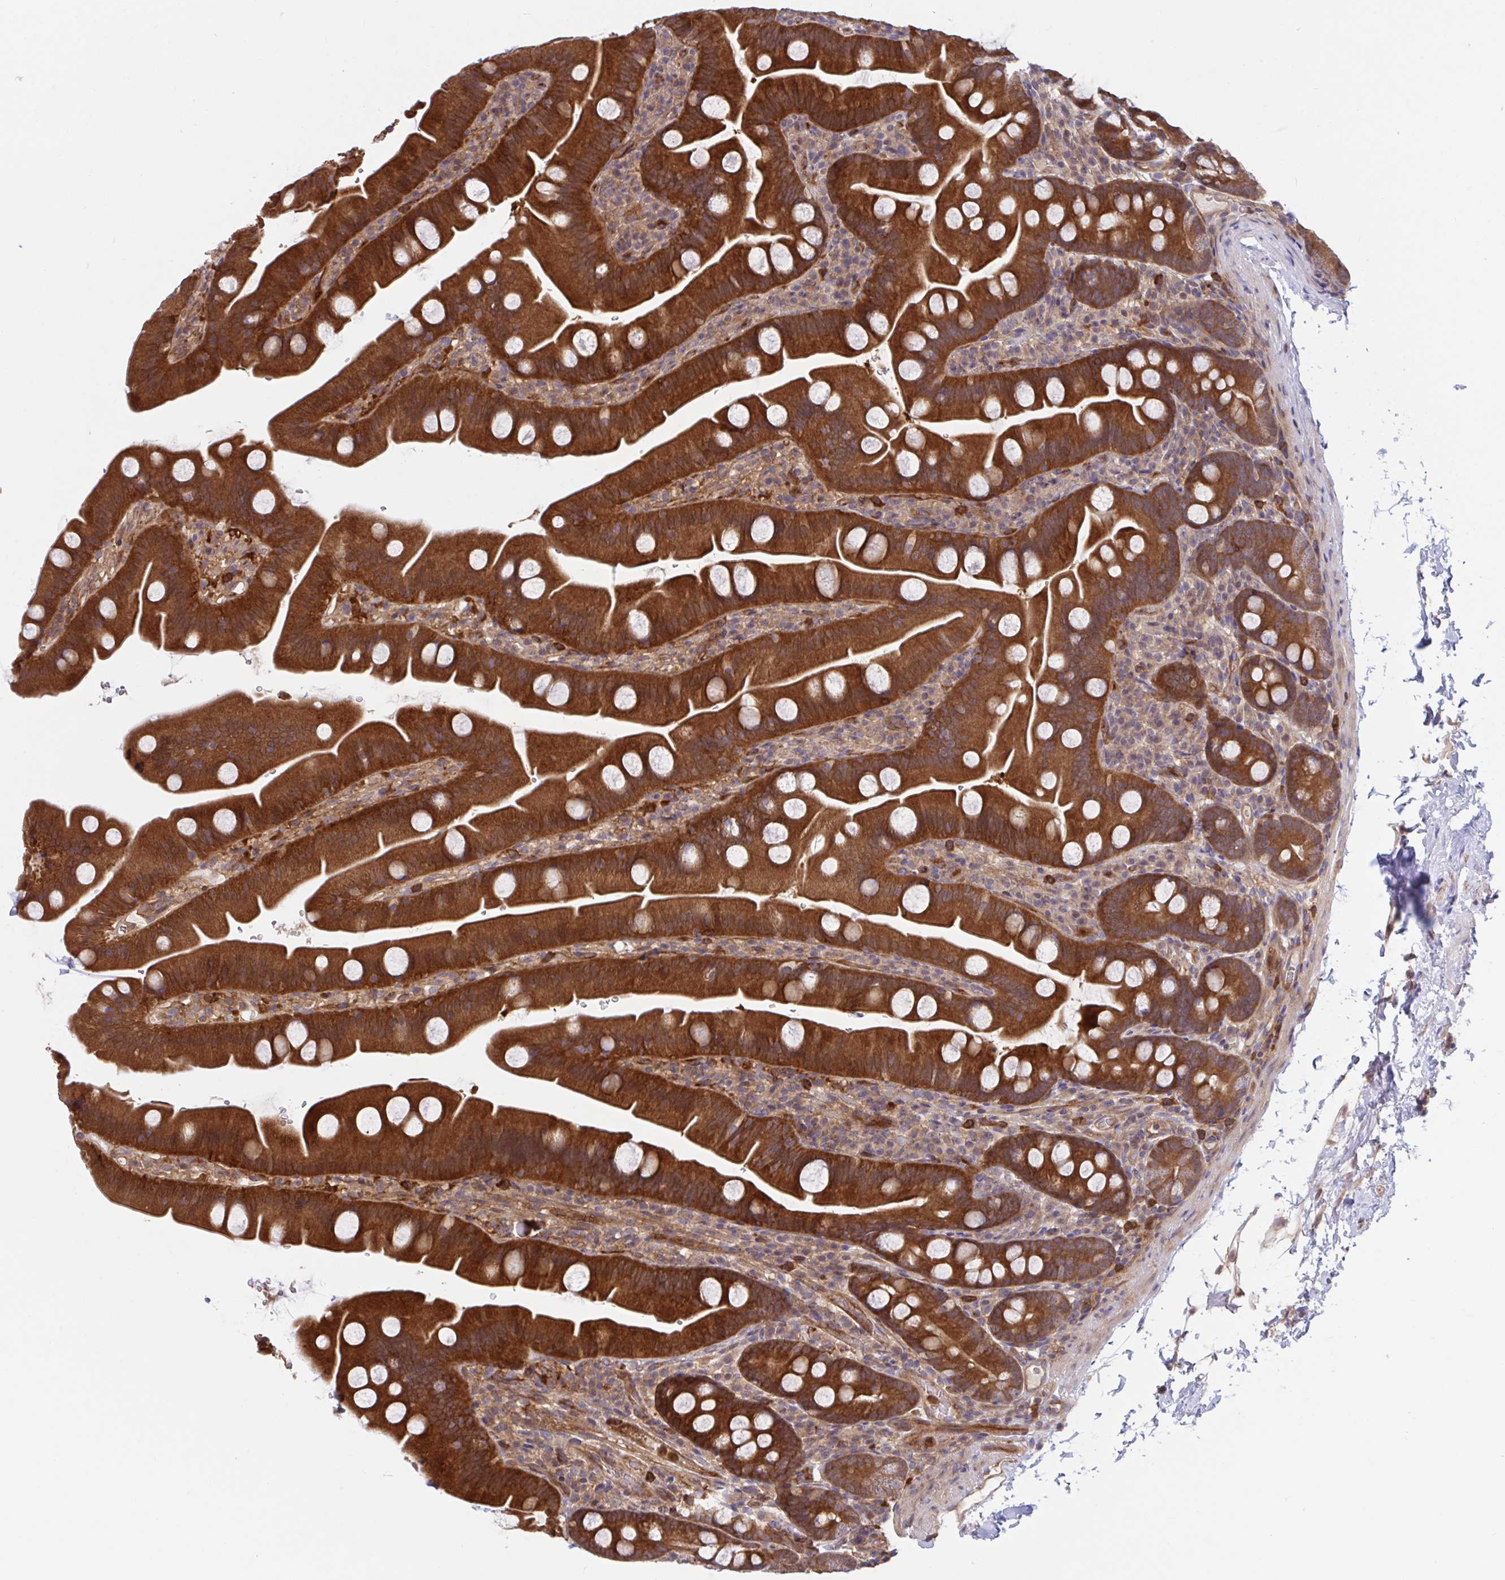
{"staining": {"intensity": "strong", "quantity": ">75%", "location": "cytoplasmic/membranous"}, "tissue": "small intestine", "cell_type": "Glandular cells", "image_type": "normal", "snomed": [{"axis": "morphology", "description": "Normal tissue, NOS"}, {"axis": "topography", "description": "Small intestine"}], "caption": "The histopathology image exhibits immunohistochemical staining of normal small intestine. There is strong cytoplasmic/membranous staining is identified in about >75% of glandular cells.", "gene": "LMNTD2", "patient": {"sex": "female", "age": 68}}